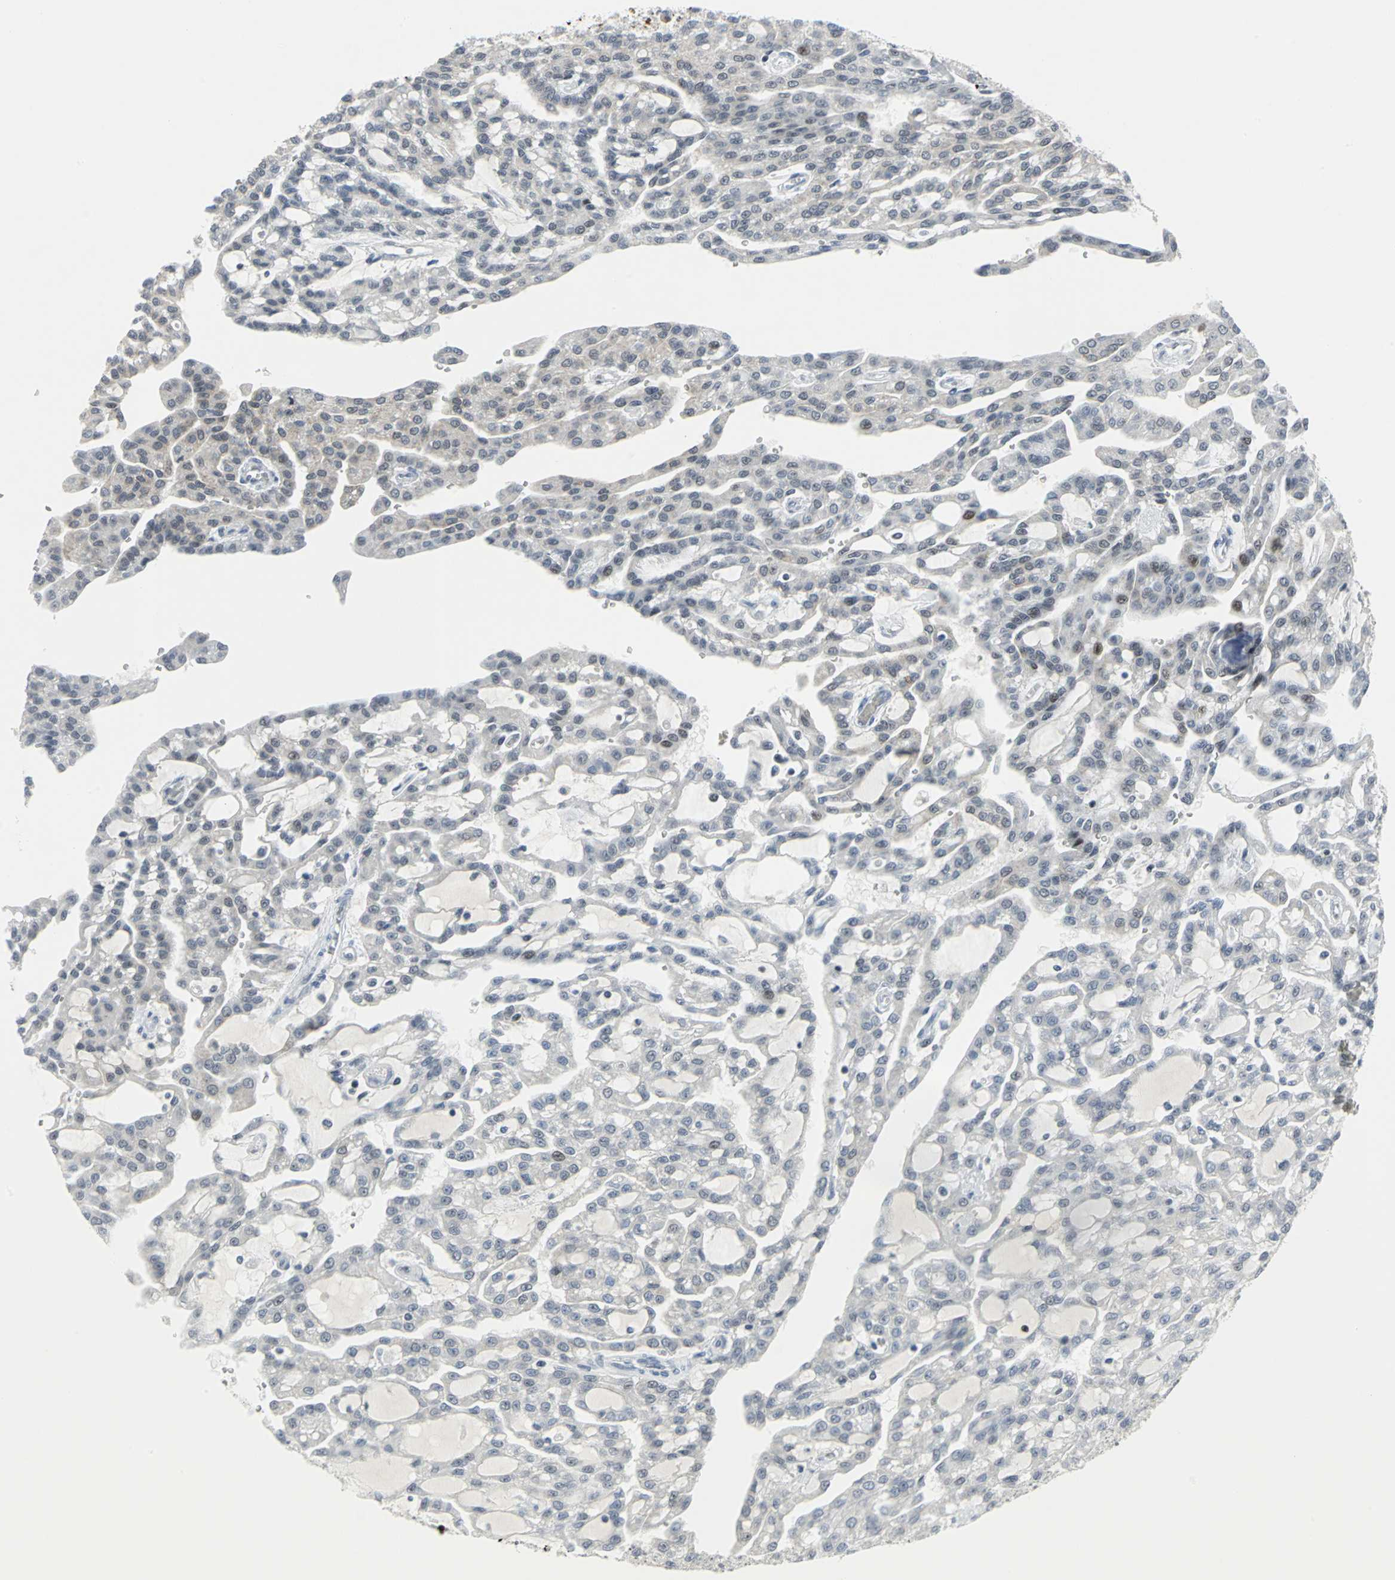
{"staining": {"intensity": "weak", "quantity": "<25%", "location": "nuclear"}, "tissue": "renal cancer", "cell_type": "Tumor cells", "image_type": "cancer", "snomed": [{"axis": "morphology", "description": "Adenocarcinoma, NOS"}, {"axis": "topography", "description": "Kidney"}], "caption": "Immunohistochemistry of renal adenocarcinoma exhibits no staining in tumor cells.", "gene": "RPA1", "patient": {"sex": "male", "age": 63}}